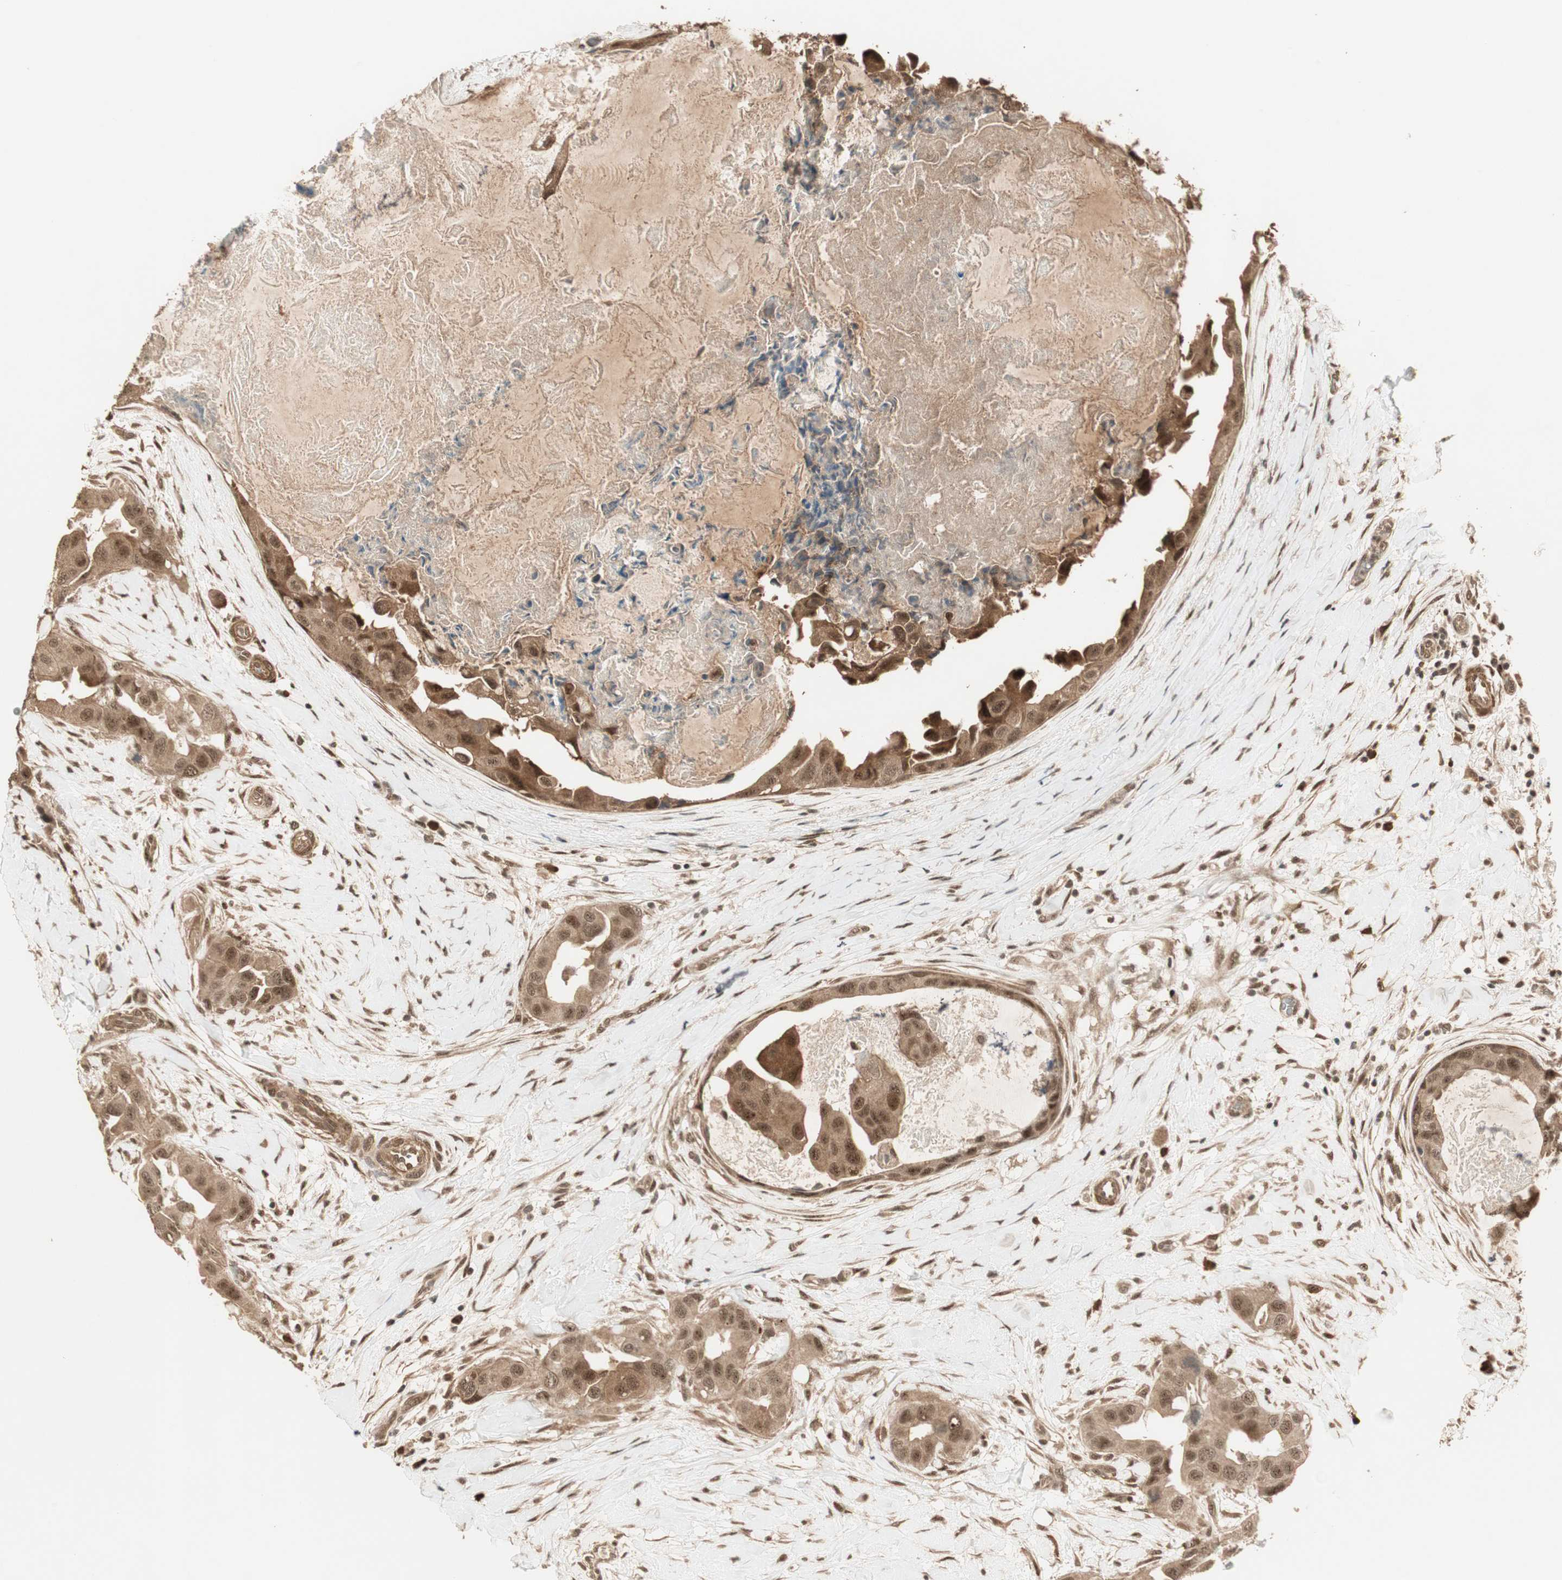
{"staining": {"intensity": "moderate", "quantity": ">75%", "location": "cytoplasmic/membranous,nuclear"}, "tissue": "breast cancer", "cell_type": "Tumor cells", "image_type": "cancer", "snomed": [{"axis": "morphology", "description": "Duct carcinoma"}, {"axis": "topography", "description": "Breast"}], "caption": "Approximately >75% of tumor cells in human breast cancer (infiltrating ductal carcinoma) display moderate cytoplasmic/membranous and nuclear protein expression as visualized by brown immunohistochemical staining.", "gene": "ZSCAN31", "patient": {"sex": "female", "age": 40}}